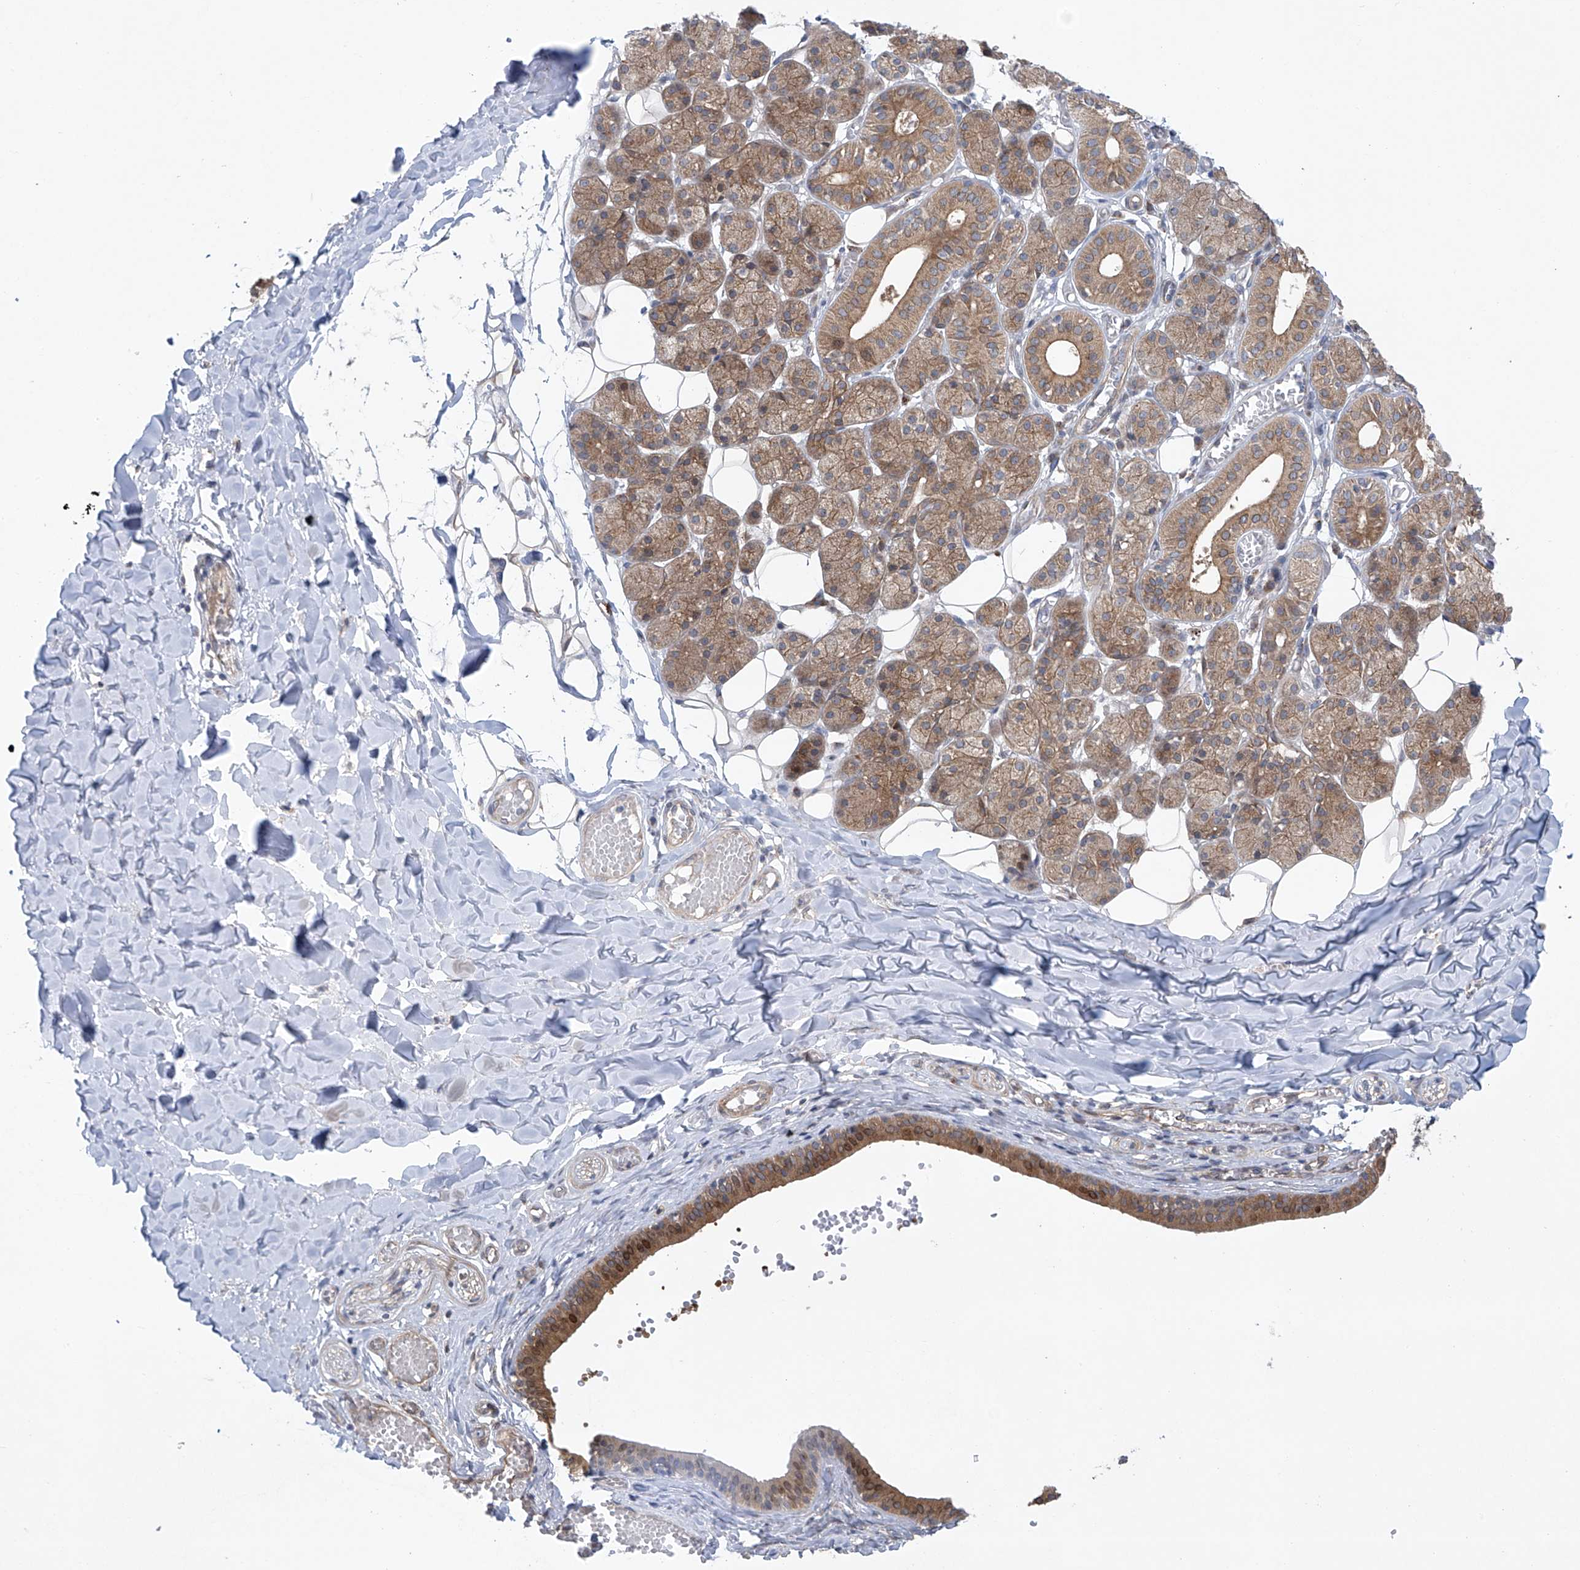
{"staining": {"intensity": "moderate", "quantity": "25%-75%", "location": "cytoplasmic/membranous"}, "tissue": "salivary gland", "cell_type": "Glandular cells", "image_type": "normal", "snomed": [{"axis": "morphology", "description": "Normal tissue, NOS"}, {"axis": "topography", "description": "Salivary gland"}], "caption": "Brown immunohistochemical staining in unremarkable human salivary gland reveals moderate cytoplasmic/membranous positivity in approximately 25%-75% of glandular cells. Nuclei are stained in blue.", "gene": "KLC4", "patient": {"sex": "female", "age": 33}}